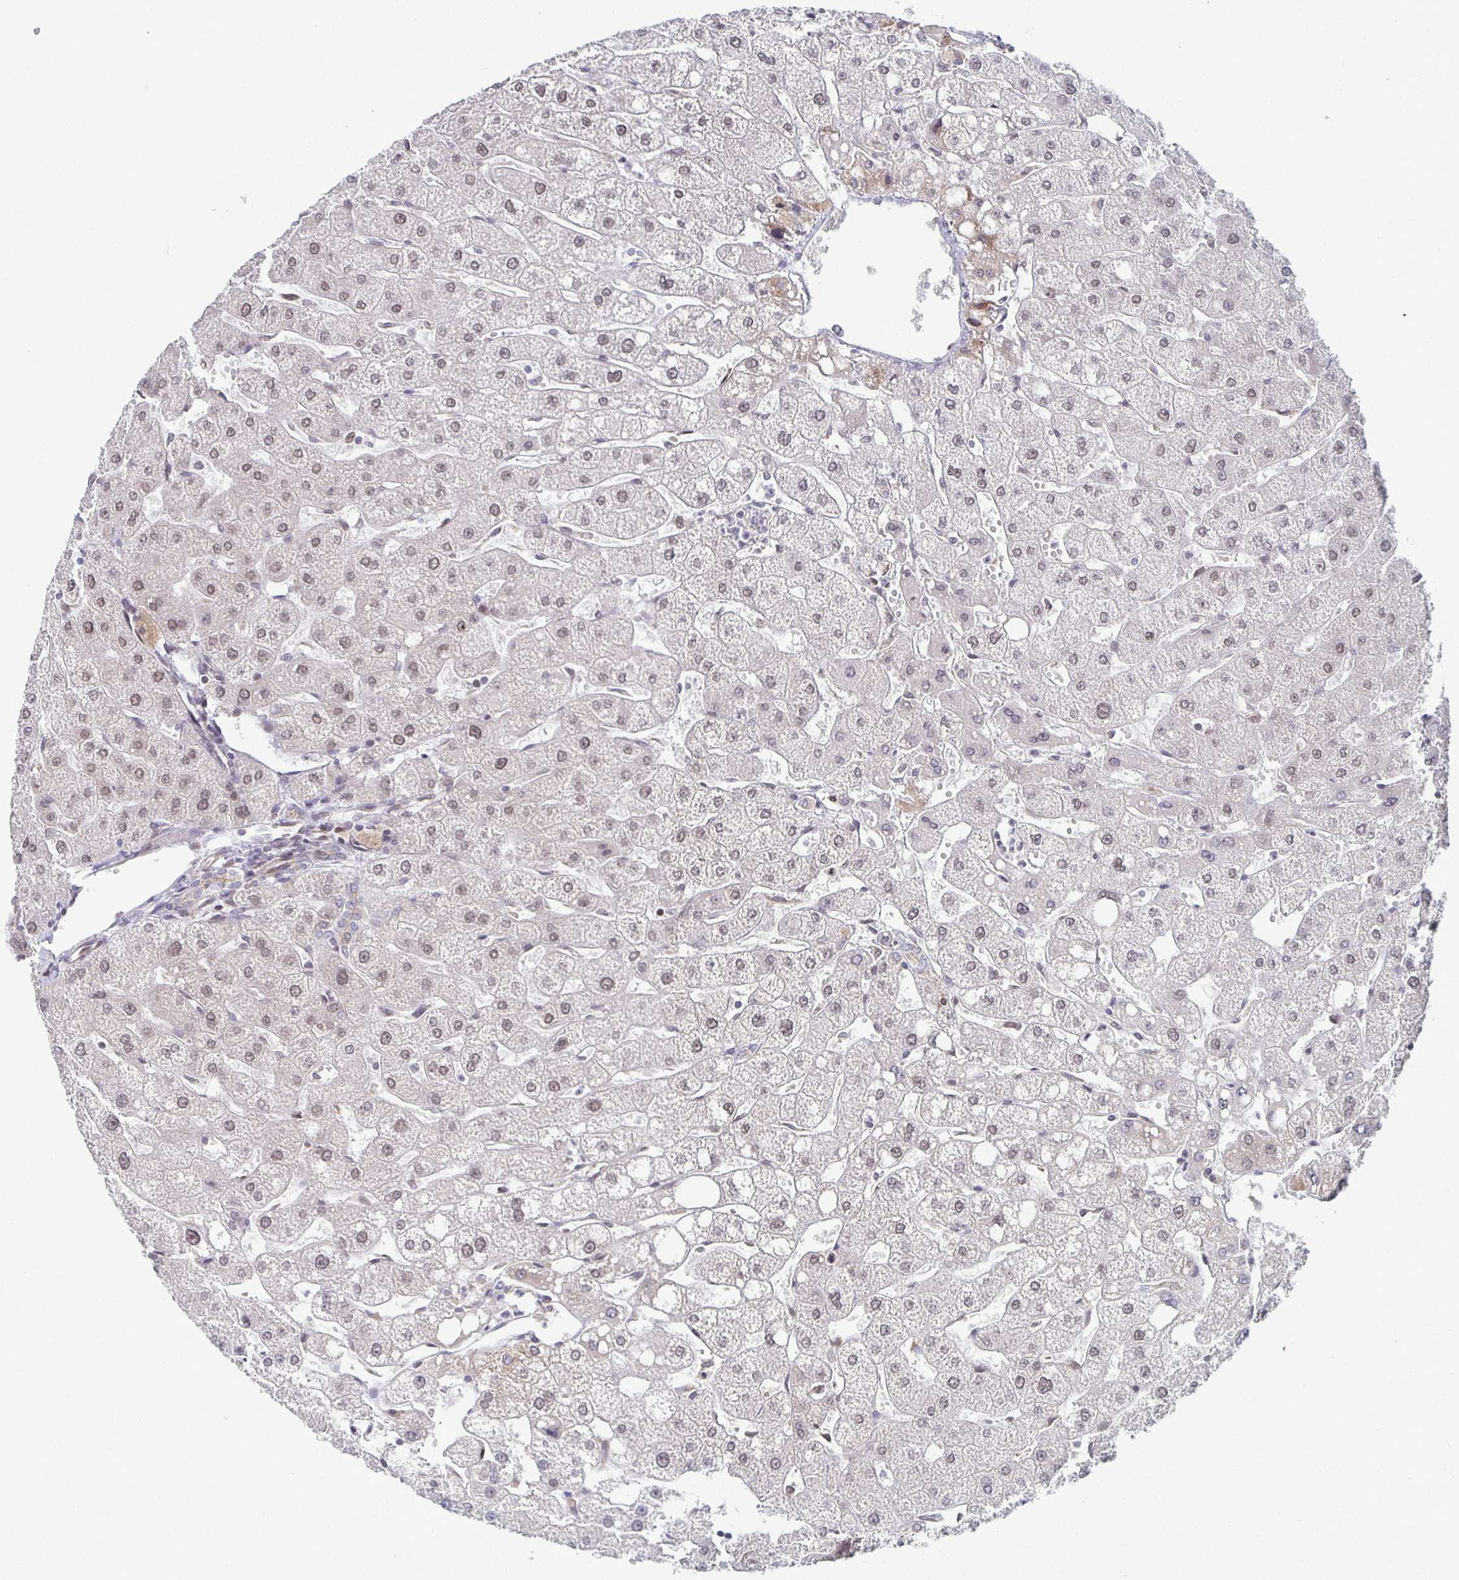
{"staining": {"intensity": "weak", "quantity": "<25%", "location": "cytoplasmic/membranous"}, "tissue": "liver", "cell_type": "Cholangiocytes", "image_type": "normal", "snomed": [{"axis": "morphology", "description": "Normal tissue, NOS"}, {"axis": "topography", "description": "Liver"}], "caption": "A high-resolution histopathology image shows immunohistochemistry (IHC) staining of benign liver, which exhibits no significant expression in cholangiocytes.", "gene": "HCFC1R1", "patient": {"sex": "male", "age": 67}}